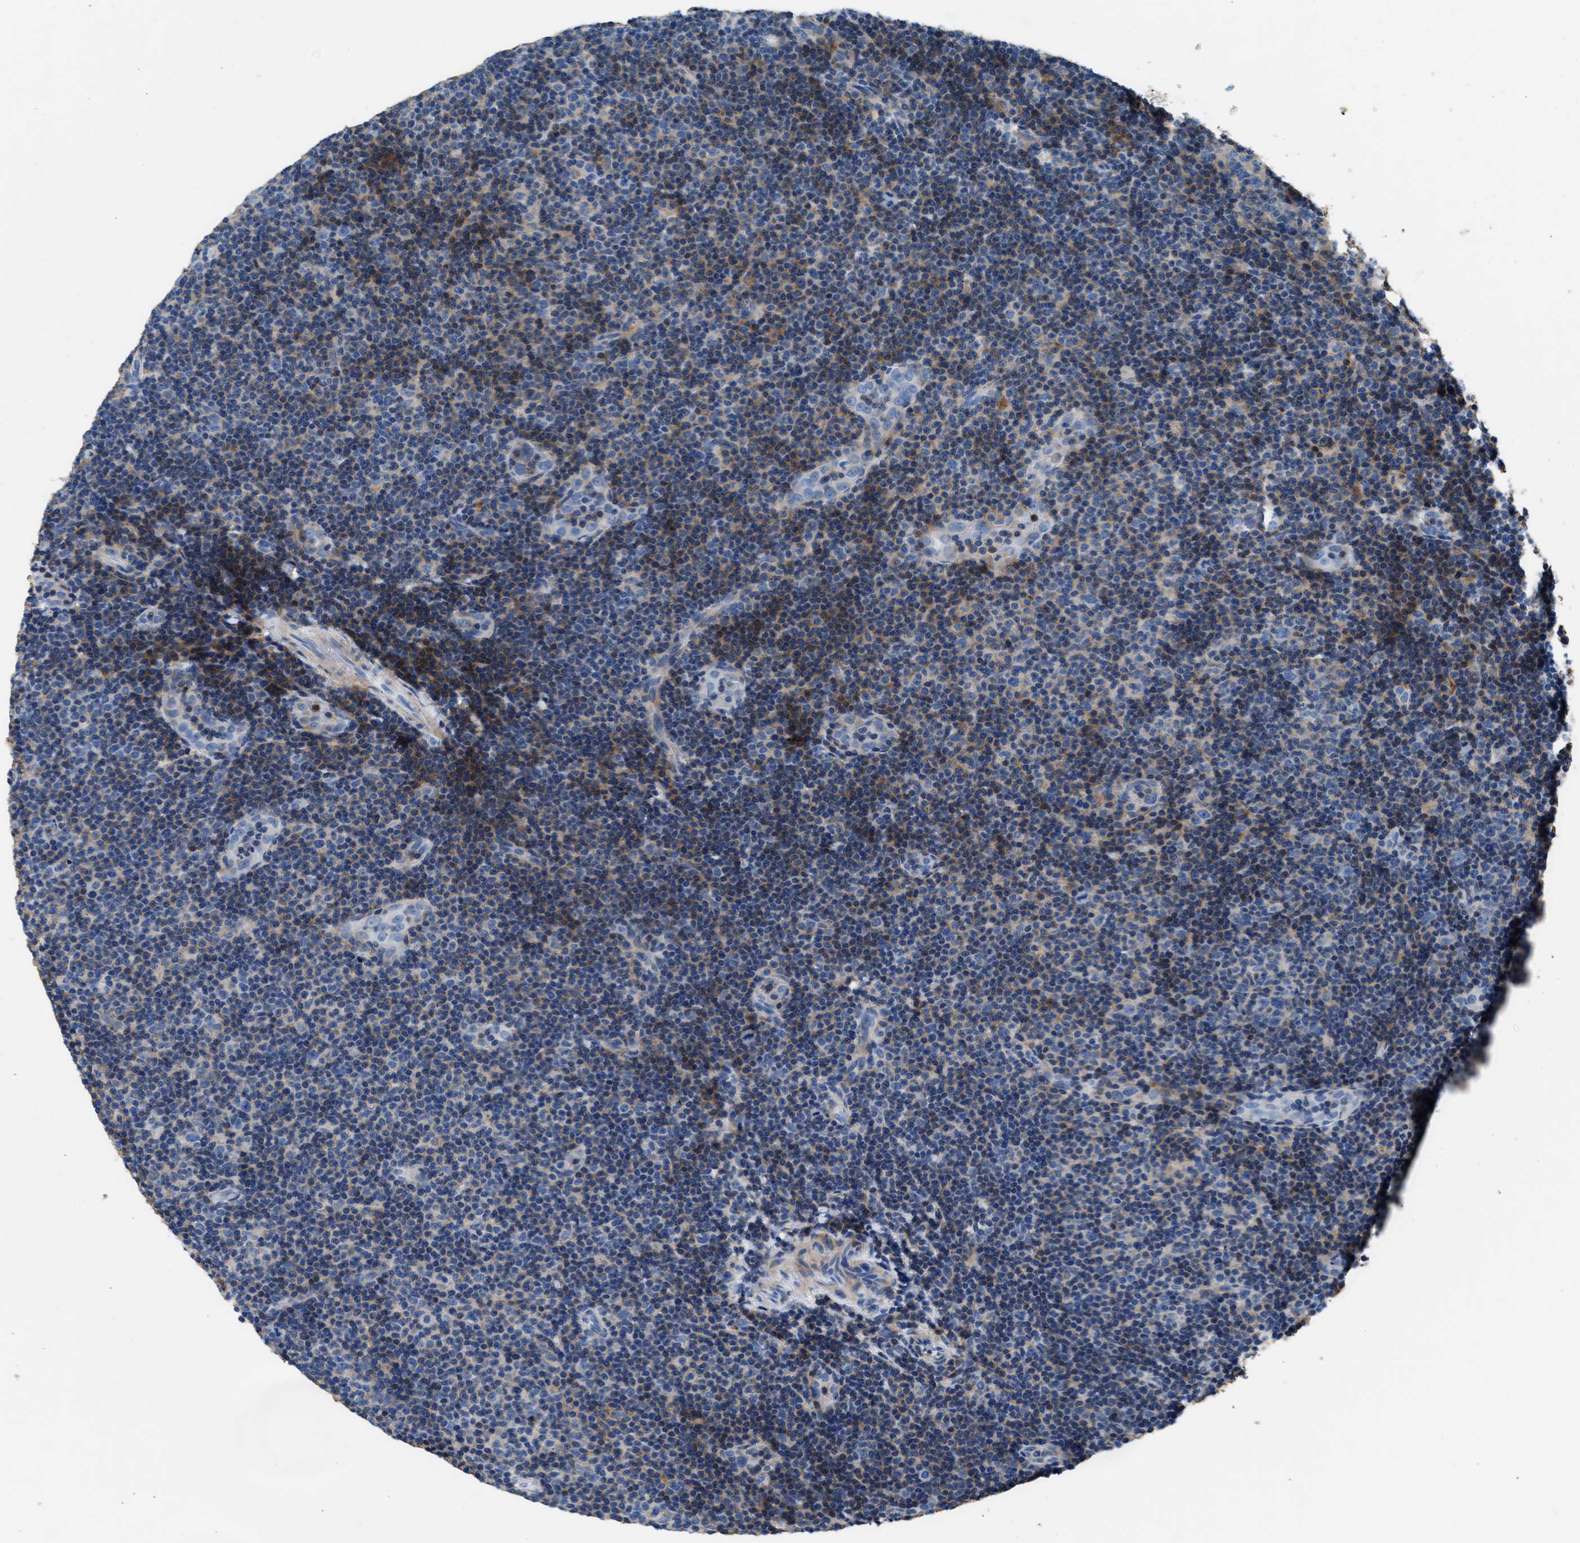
{"staining": {"intensity": "weak", "quantity": "25%-75%", "location": "cytoplasmic/membranous"}, "tissue": "lymphoma", "cell_type": "Tumor cells", "image_type": "cancer", "snomed": [{"axis": "morphology", "description": "Malignant lymphoma, non-Hodgkin's type, Low grade"}, {"axis": "topography", "description": "Lymph node"}], "caption": "Lymphoma stained with a brown dye displays weak cytoplasmic/membranous positive expression in approximately 25%-75% of tumor cells.", "gene": "KCNQ4", "patient": {"sex": "male", "age": 83}}